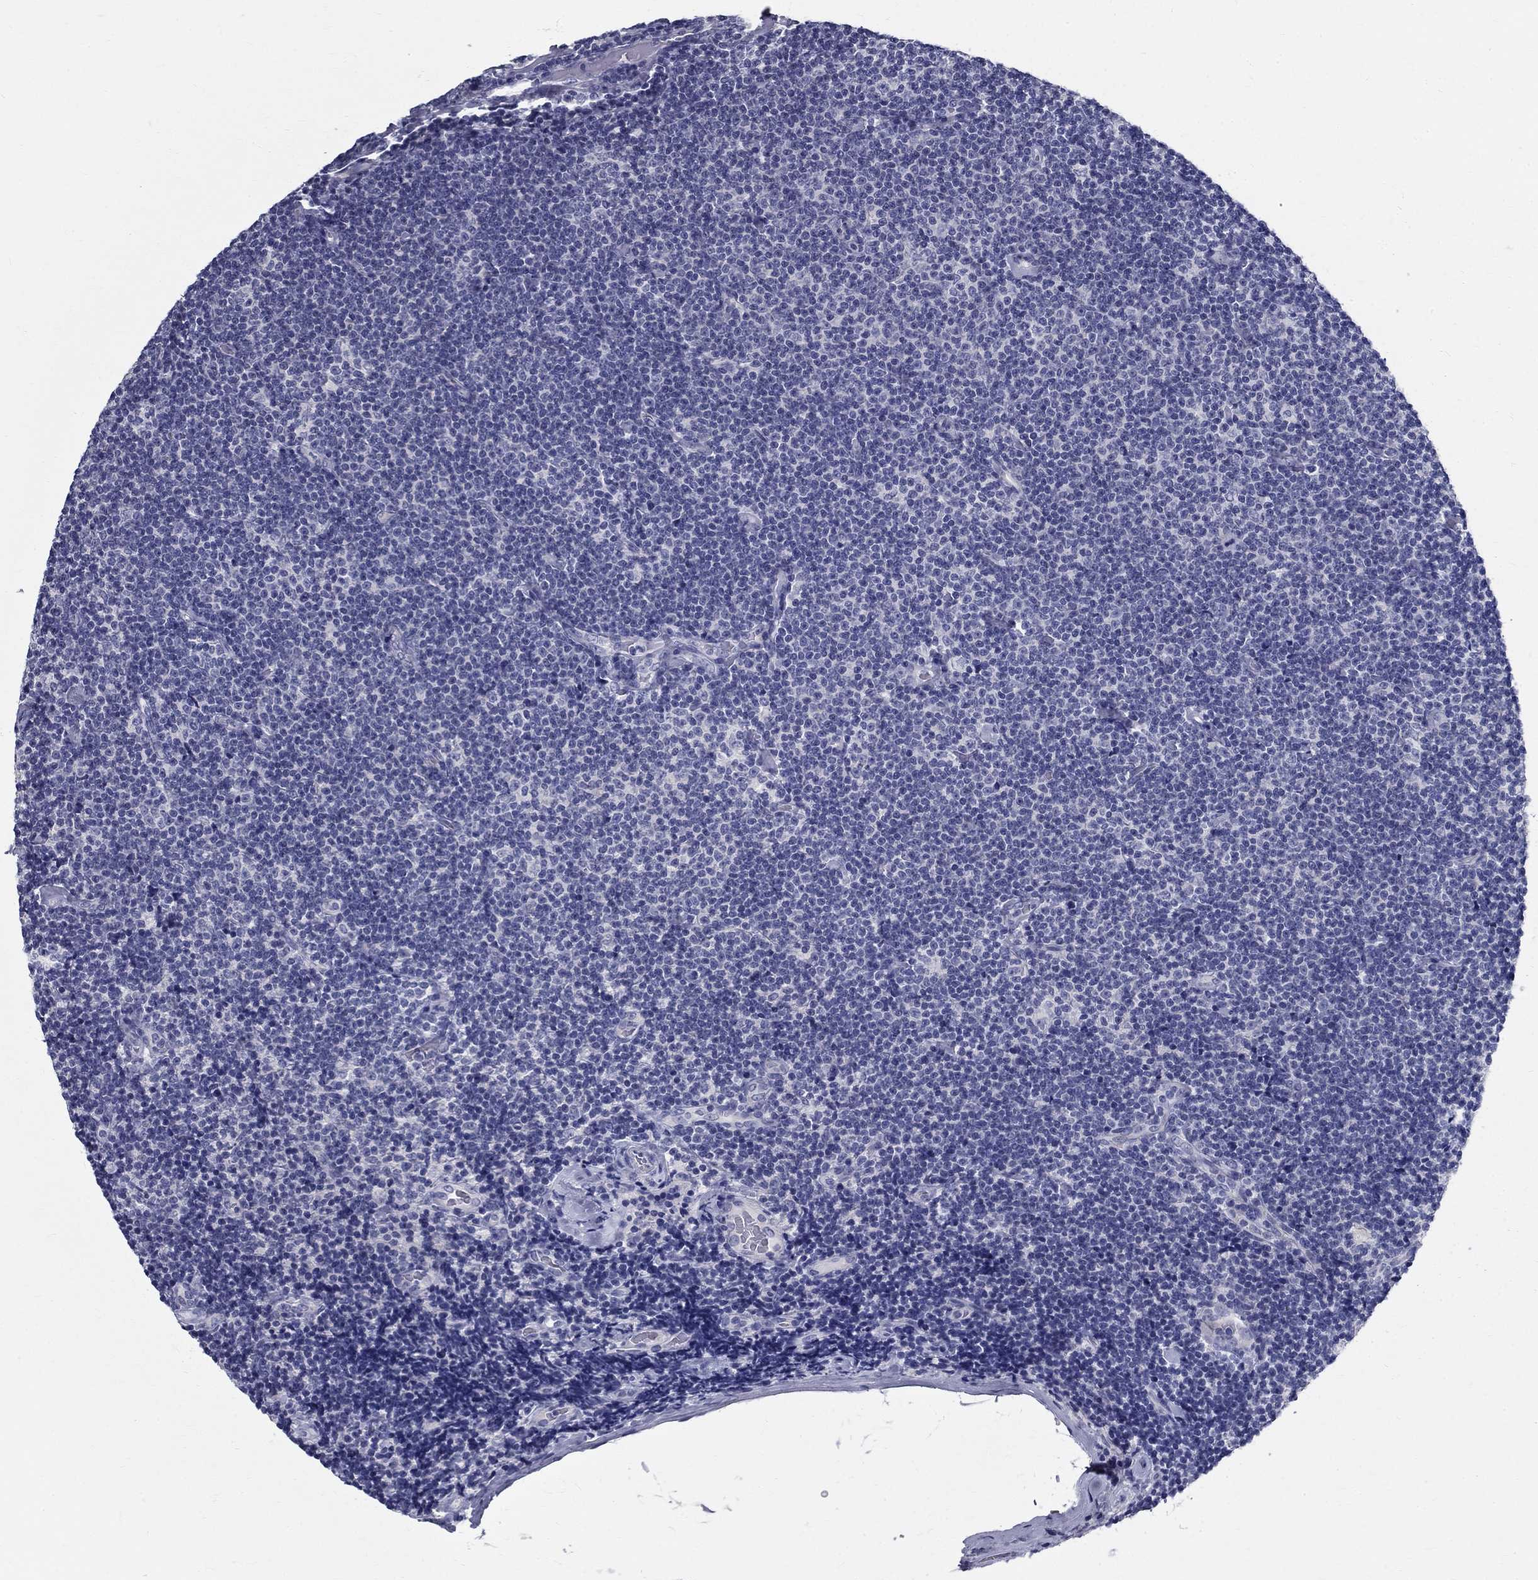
{"staining": {"intensity": "negative", "quantity": "none", "location": "none"}, "tissue": "lymphoma", "cell_type": "Tumor cells", "image_type": "cancer", "snomed": [{"axis": "morphology", "description": "Malignant lymphoma, non-Hodgkin's type, Low grade"}, {"axis": "topography", "description": "Lymph node"}], "caption": "This image is of malignant lymphoma, non-Hodgkin's type (low-grade) stained with IHC to label a protein in brown with the nuclei are counter-stained blue. There is no positivity in tumor cells.", "gene": "TGM4", "patient": {"sex": "male", "age": 81}}